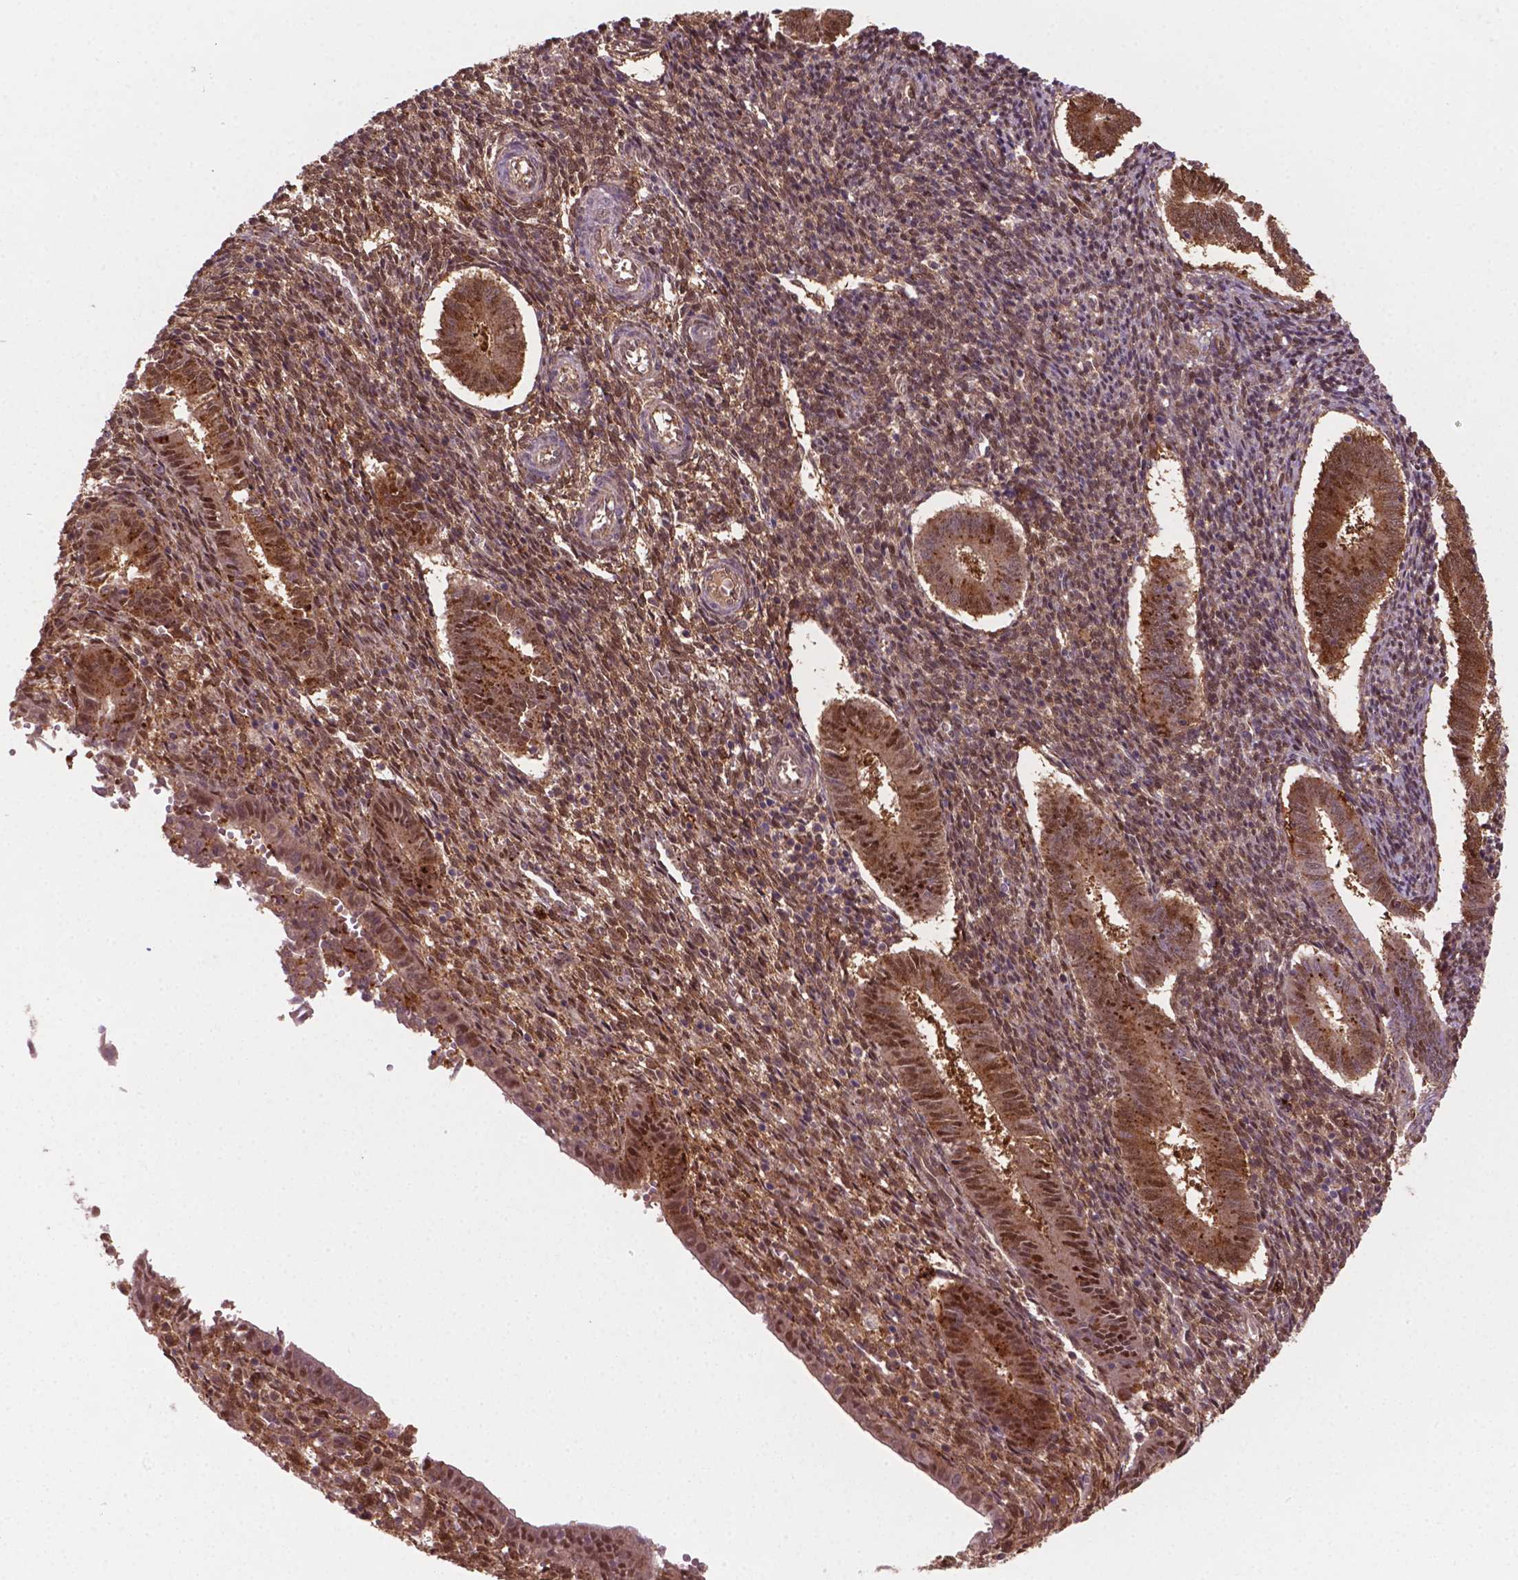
{"staining": {"intensity": "weak", "quantity": "25%-75%", "location": "cytoplasmic/membranous,nuclear"}, "tissue": "endometrium", "cell_type": "Cells in endometrial stroma", "image_type": "normal", "snomed": [{"axis": "morphology", "description": "Normal tissue, NOS"}, {"axis": "topography", "description": "Endometrium"}], "caption": "A low amount of weak cytoplasmic/membranous,nuclear staining is present in about 25%-75% of cells in endometrial stroma in benign endometrium.", "gene": "PLIN3", "patient": {"sex": "female", "age": 25}}